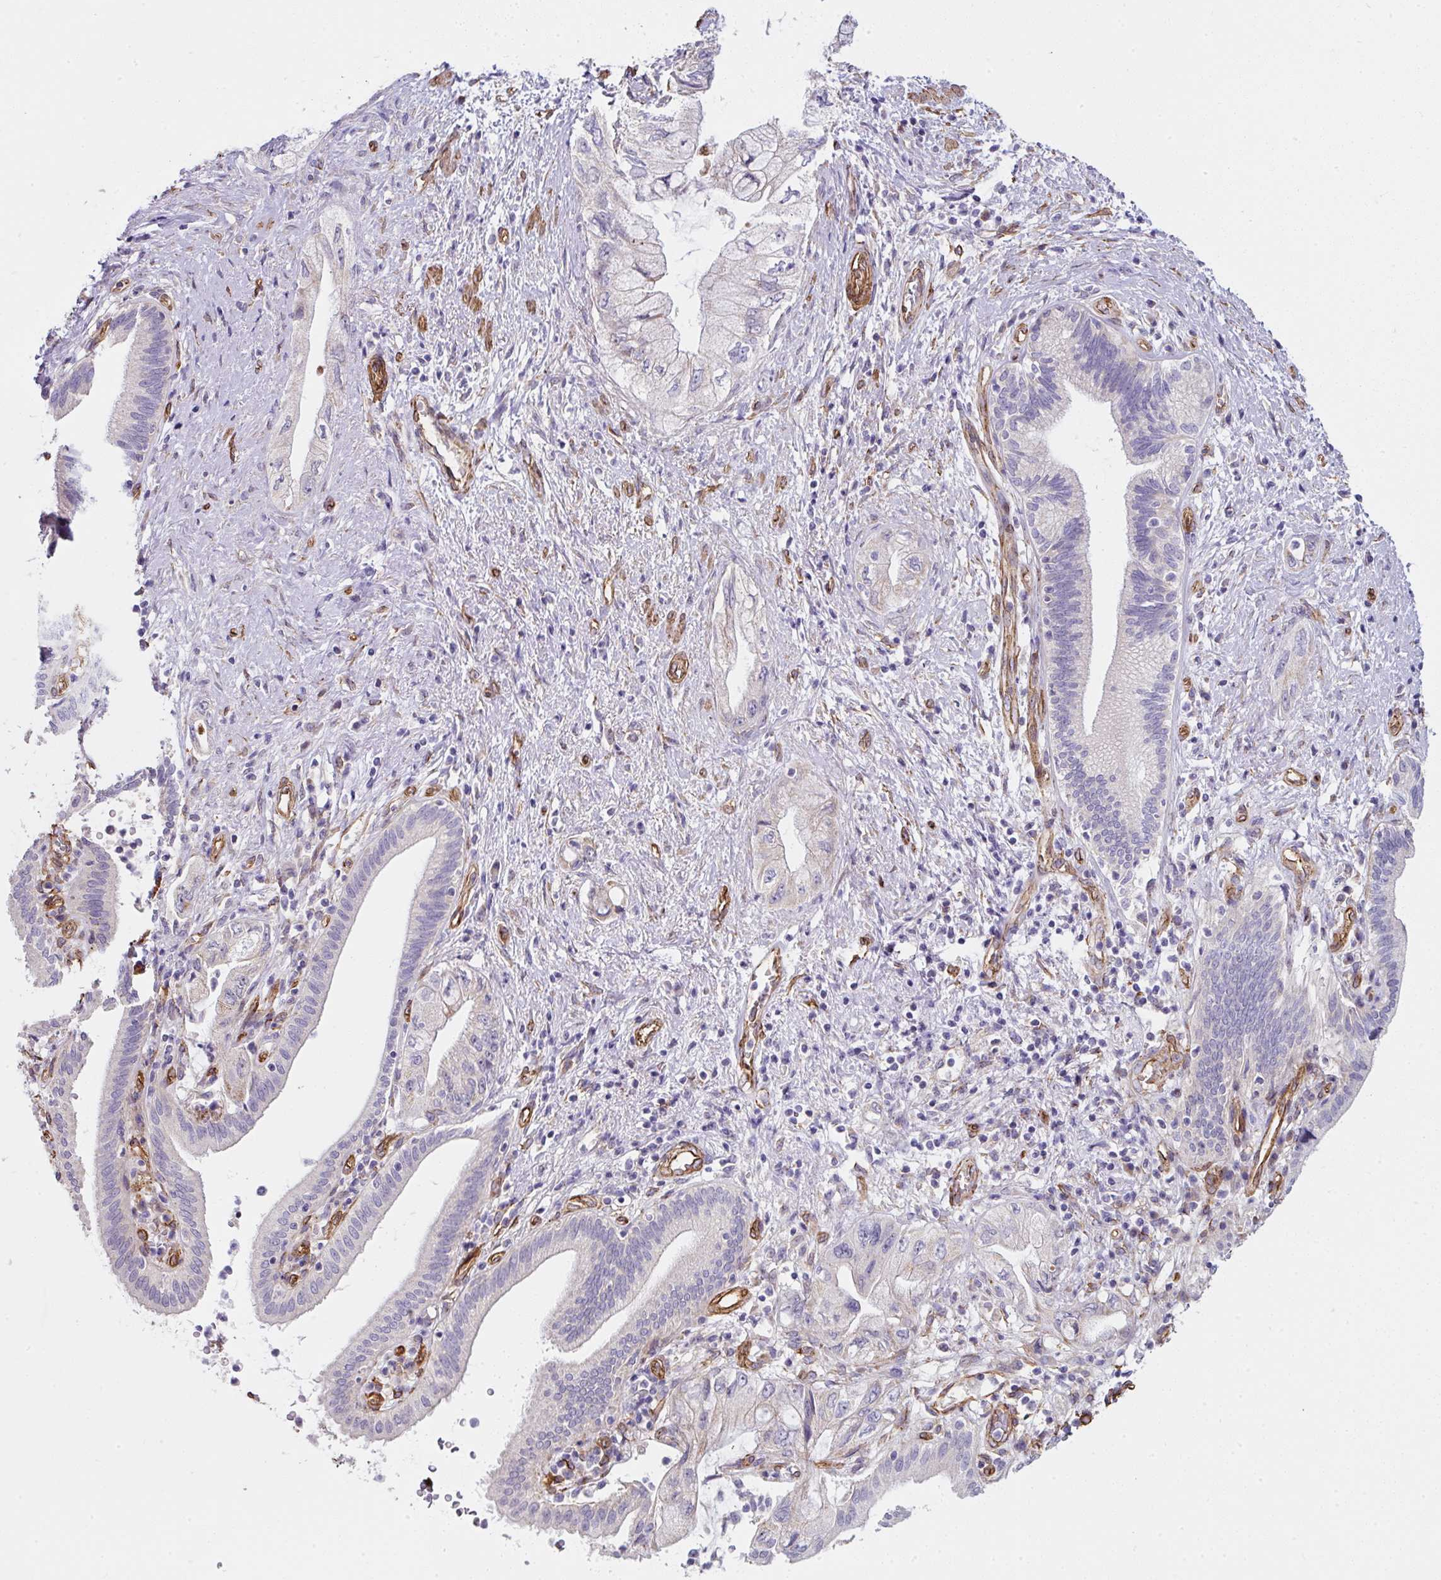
{"staining": {"intensity": "negative", "quantity": "none", "location": "none"}, "tissue": "pancreatic cancer", "cell_type": "Tumor cells", "image_type": "cancer", "snomed": [{"axis": "morphology", "description": "Adenocarcinoma, NOS"}, {"axis": "topography", "description": "Pancreas"}], "caption": "Tumor cells are negative for brown protein staining in pancreatic cancer (adenocarcinoma).", "gene": "ANKUB1", "patient": {"sex": "female", "age": 73}}